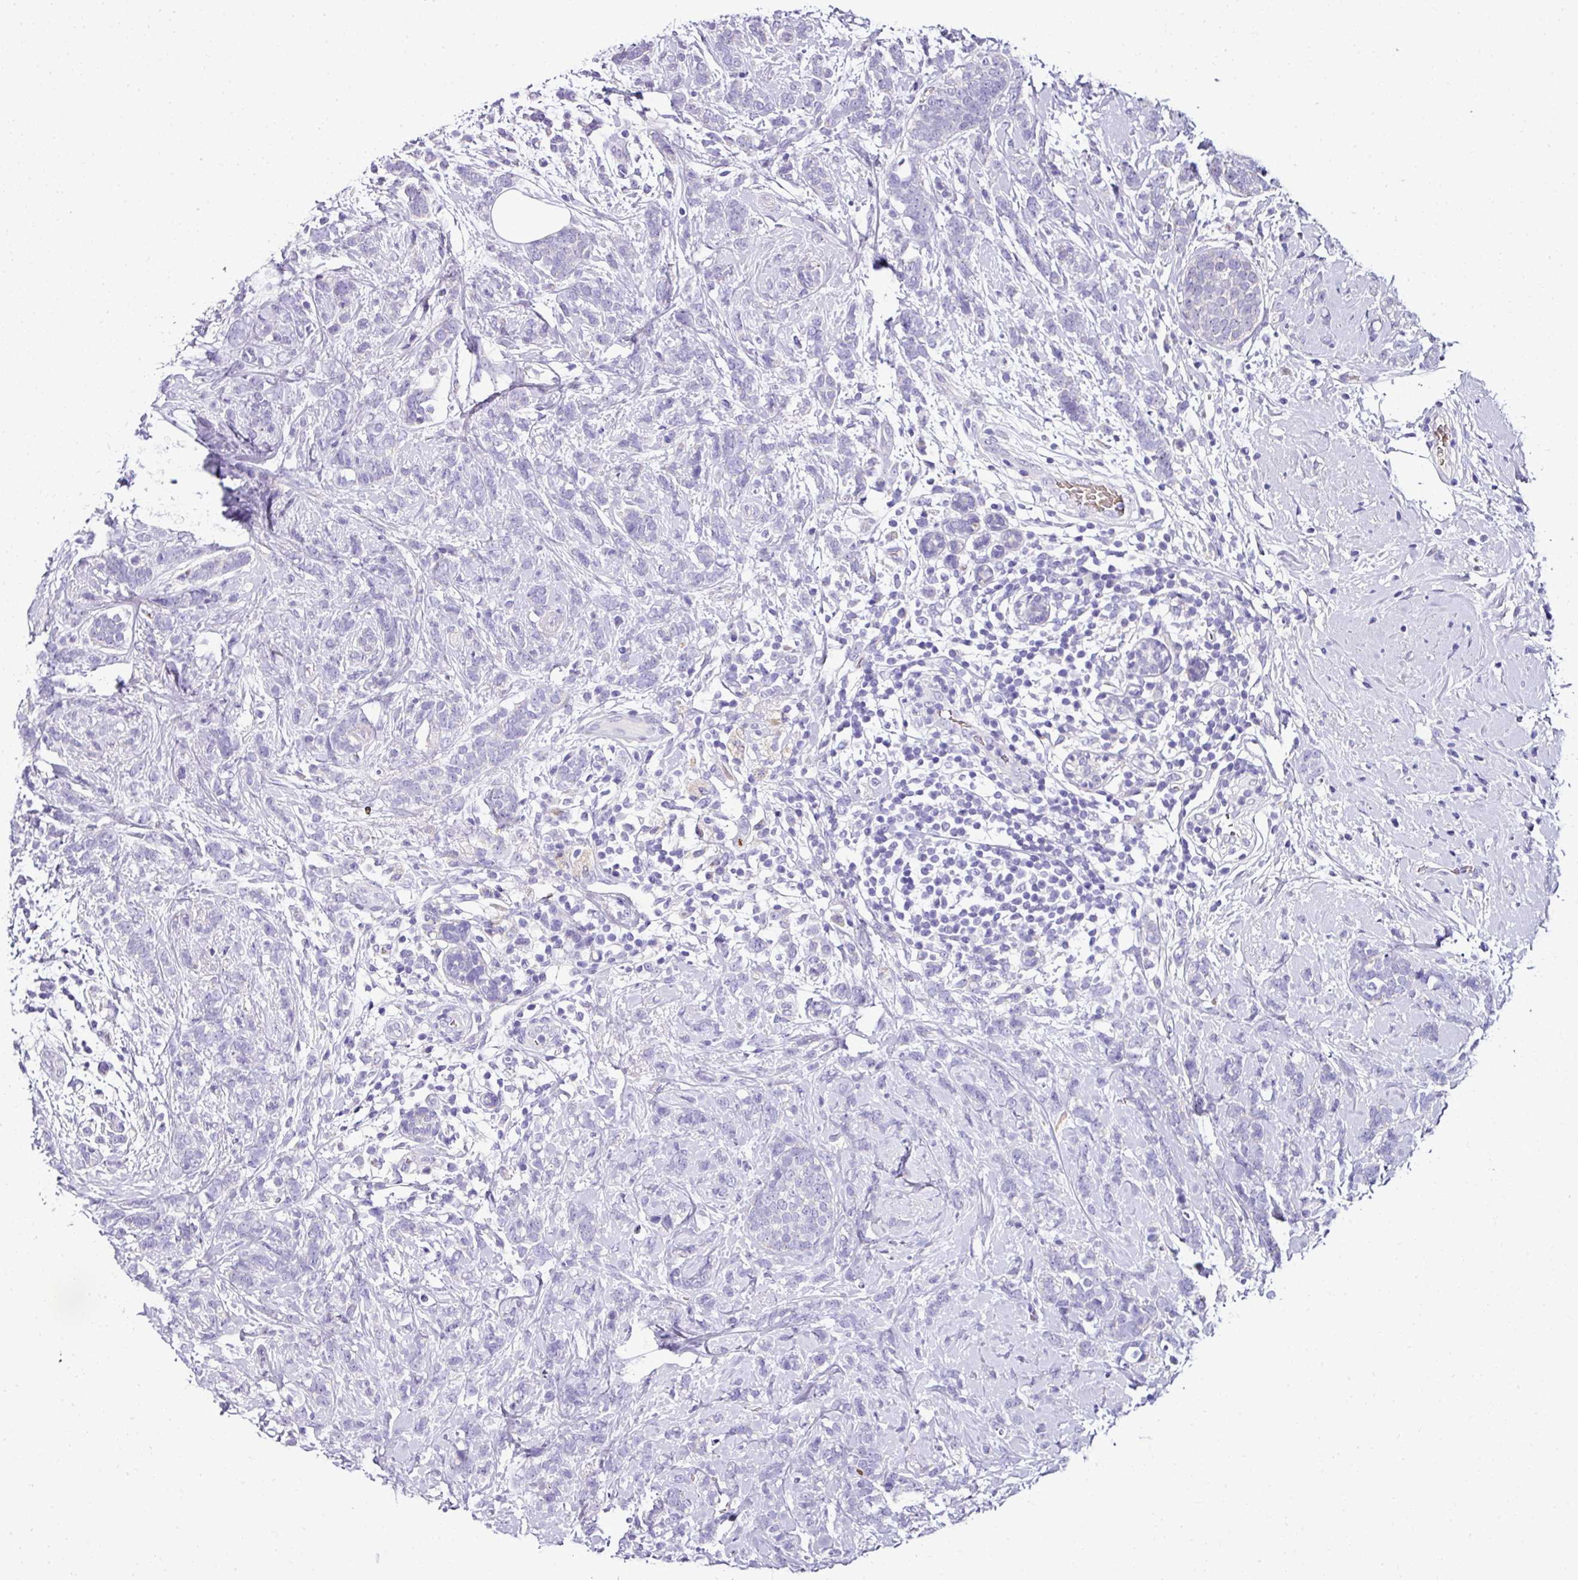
{"staining": {"intensity": "negative", "quantity": "none", "location": "none"}, "tissue": "breast cancer", "cell_type": "Tumor cells", "image_type": "cancer", "snomed": [{"axis": "morphology", "description": "Lobular carcinoma"}, {"axis": "topography", "description": "Breast"}], "caption": "The immunohistochemistry image has no significant expression in tumor cells of lobular carcinoma (breast) tissue.", "gene": "NAPSA", "patient": {"sex": "female", "age": 58}}